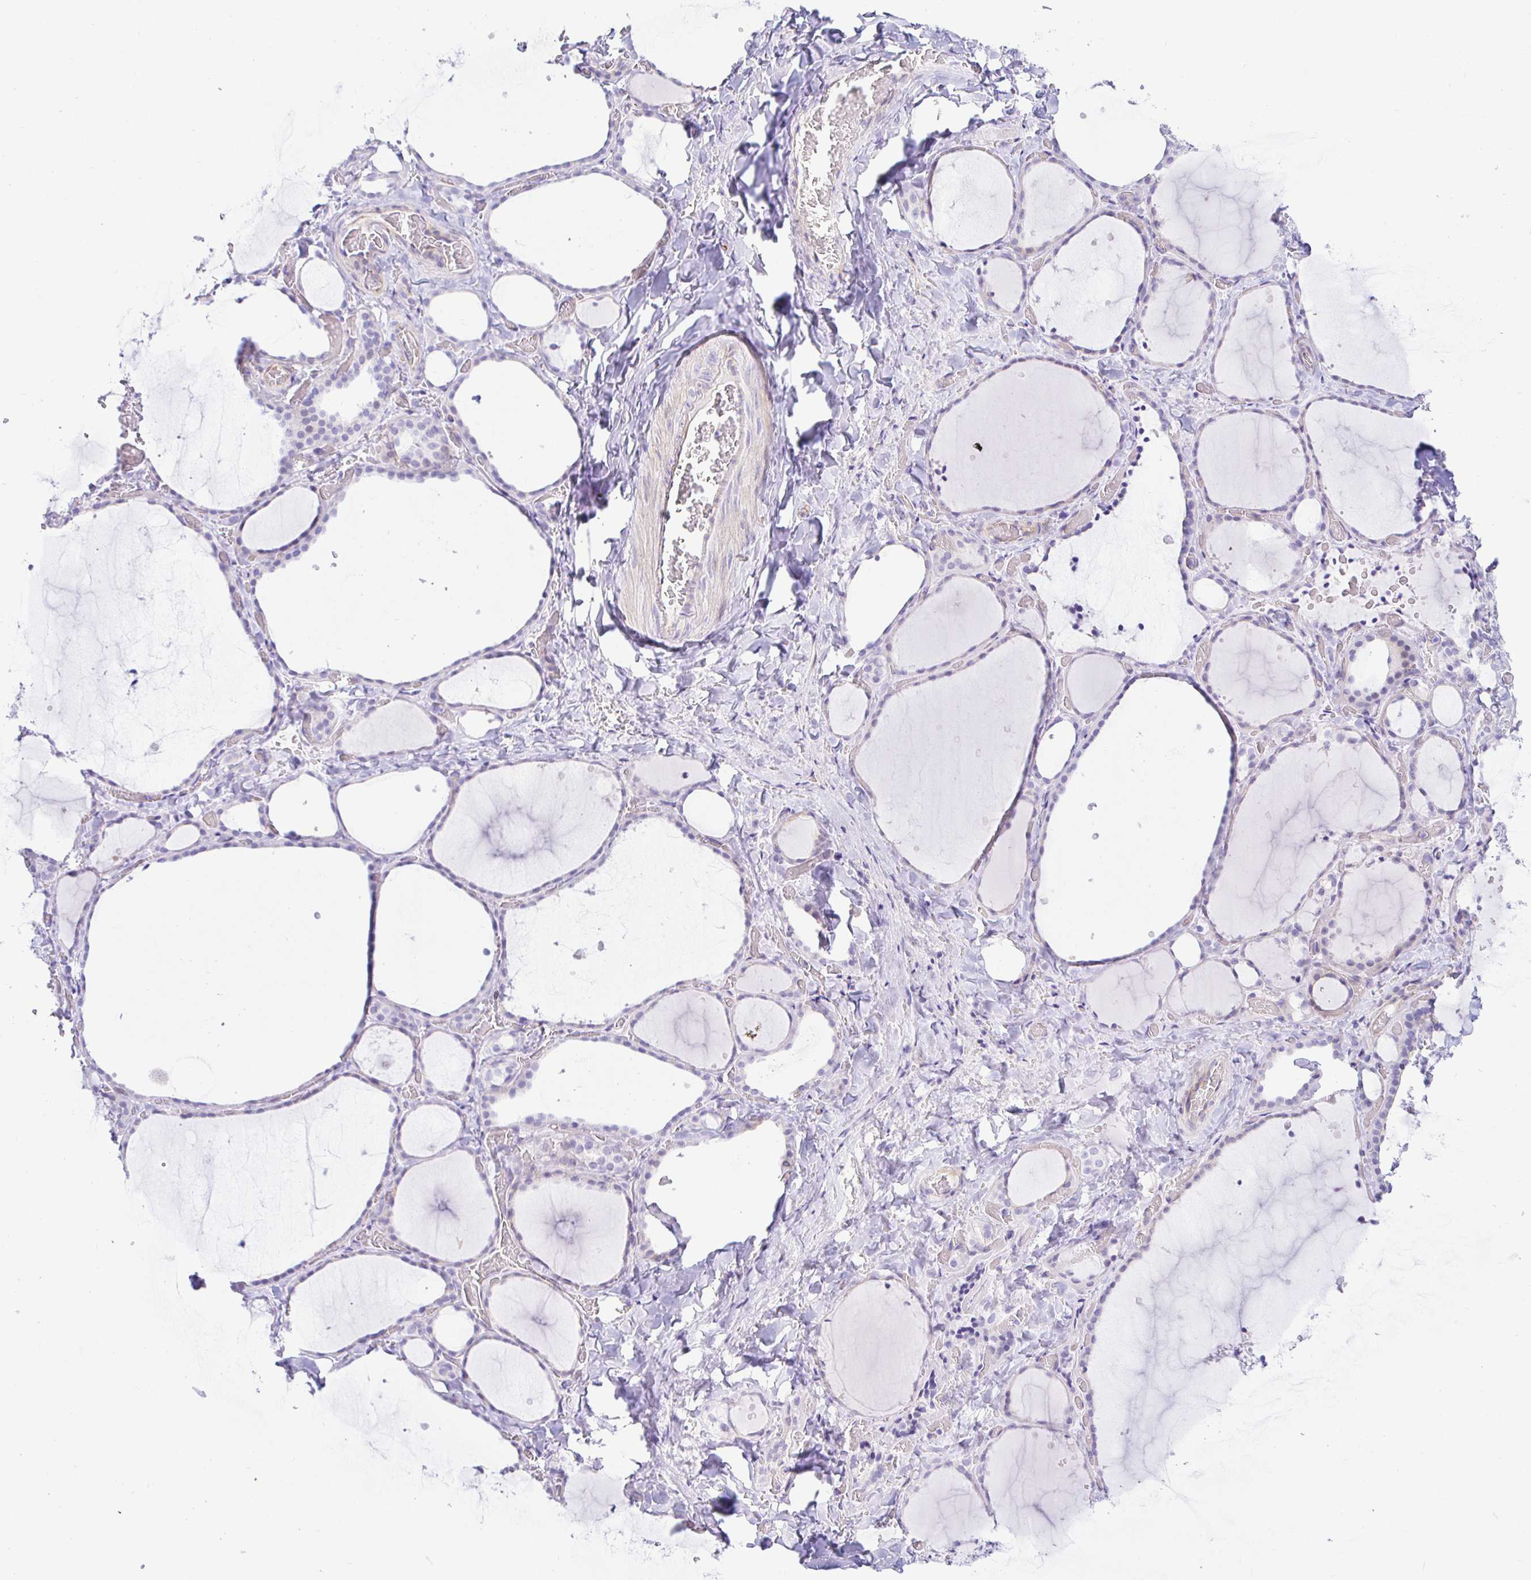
{"staining": {"intensity": "weak", "quantity": "25%-75%", "location": "cytoplasmic/membranous"}, "tissue": "thyroid gland", "cell_type": "Glandular cells", "image_type": "normal", "snomed": [{"axis": "morphology", "description": "Normal tissue, NOS"}, {"axis": "topography", "description": "Thyroid gland"}], "caption": "Thyroid gland was stained to show a protein in brown. There is low levels of weak cytoplasmic/membranous positivity in approximately 25%-75% of glandular cells. Ihc stains the protein of interest in brown and the nuclei are stained blue.", "gene": "PINLYP", "patient": {"sex": "female", "age": 36}}